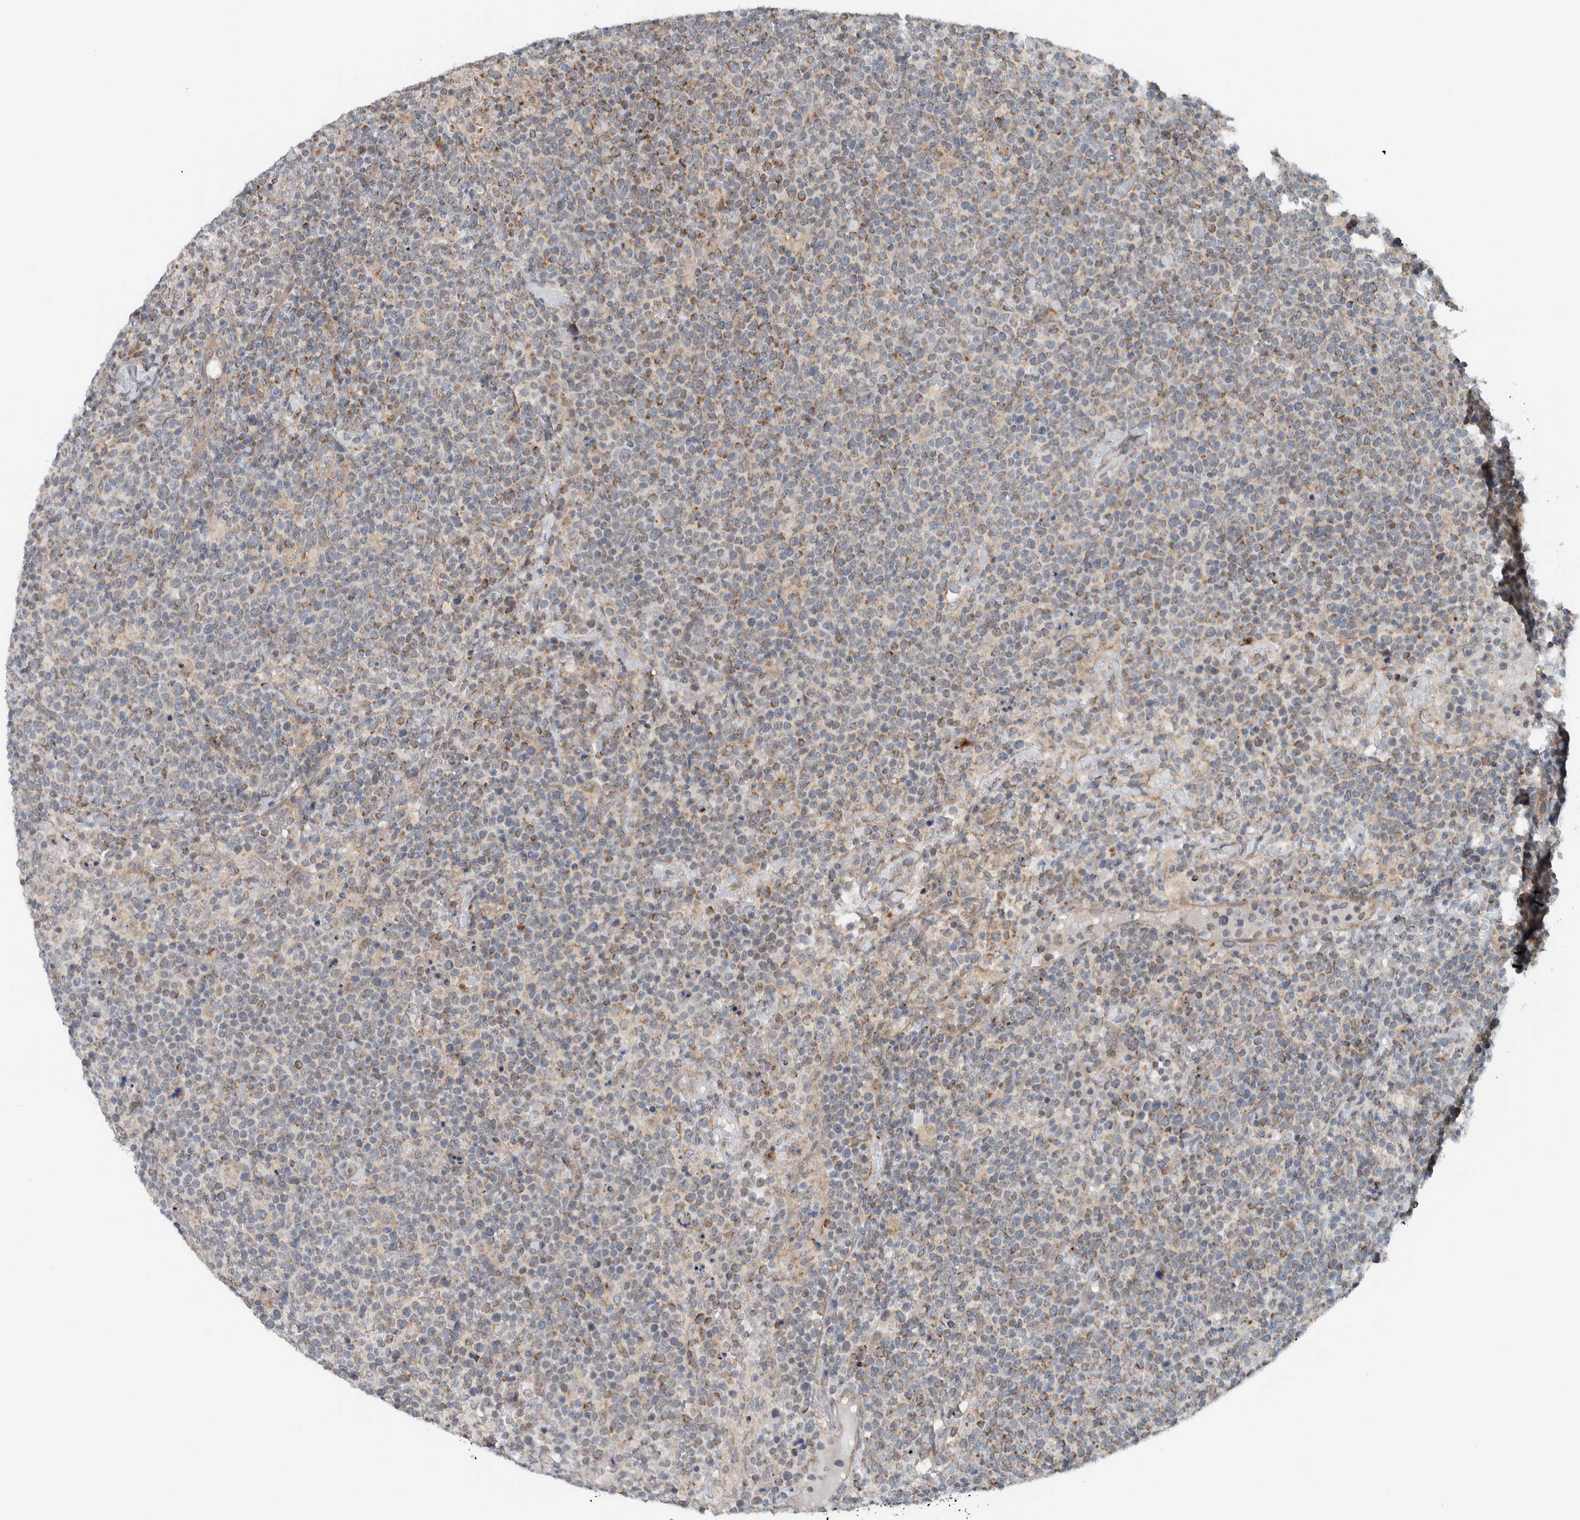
{"staining": {"intensity": "moderate", "quantity": "25%-75%", "location": "cytoplasmic/membranous"}, "tissue": "lymphoma", "cell_type": "Tumor cells", "image_type": "cancer", "snomed": [{"axis": "morphology", "description": "Malignant lymphoma, non-Hodgkin's type, High grade"}, {"axis": "topography", "description": "Lymph node"}], "caption": "Immunohistochemistry (IHC) photomicrograph of lymphoma stained for a protein (brown), which displays medium levels of moderate cytoplasmic/membranous staining in about 25%-75% of tumor cells.", "gene": "RERE", "patient": {"sex": "male", "age": 61}}